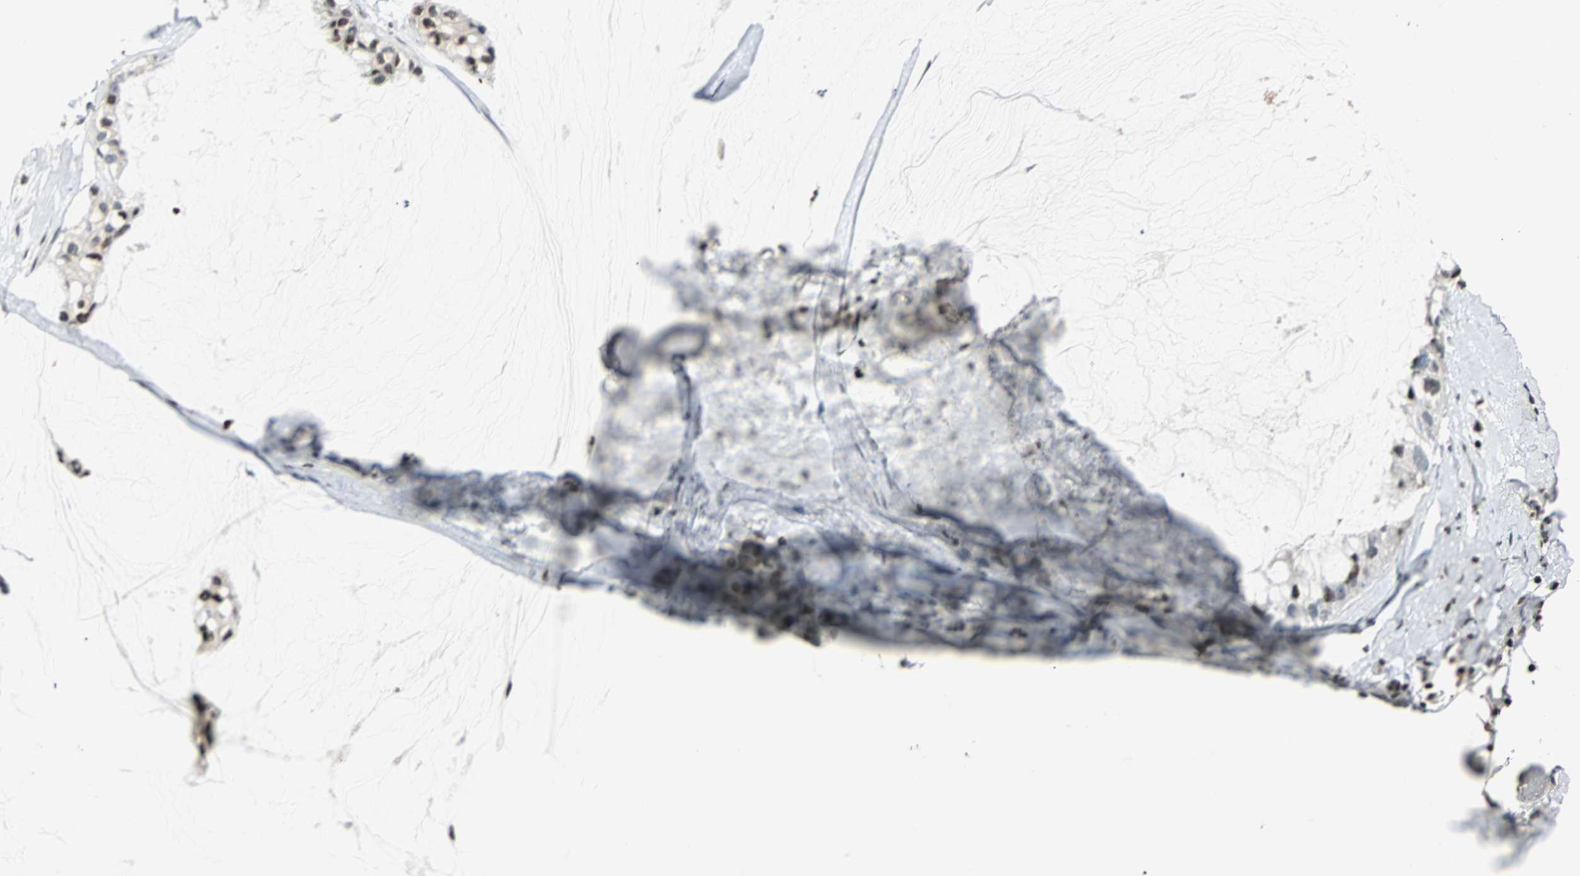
{"staining": {"intensity": "strong", "quantity": ">75%", "location": "nuclear"}, "tissue": "ovarian cancer", "cell_type": "Tumor cells", "image_type": "cancer", "snomed": [{"axis": "morphology", "description": "Cystadenocarcinoma, mucinous, NOS"}, {"axis": "topography", "description": "Ovary"}], "caption": "The immunohistochemical stain labels strong nuclear expression in tumor cells of ovarian cancer tissue. The staining was performed using DAB, with brown indicating positive protein expression. Nuclei are stained blue with hematoxylin.", "gene": "PAXIP1", "patient": {"sex": "female", "age": 39}}